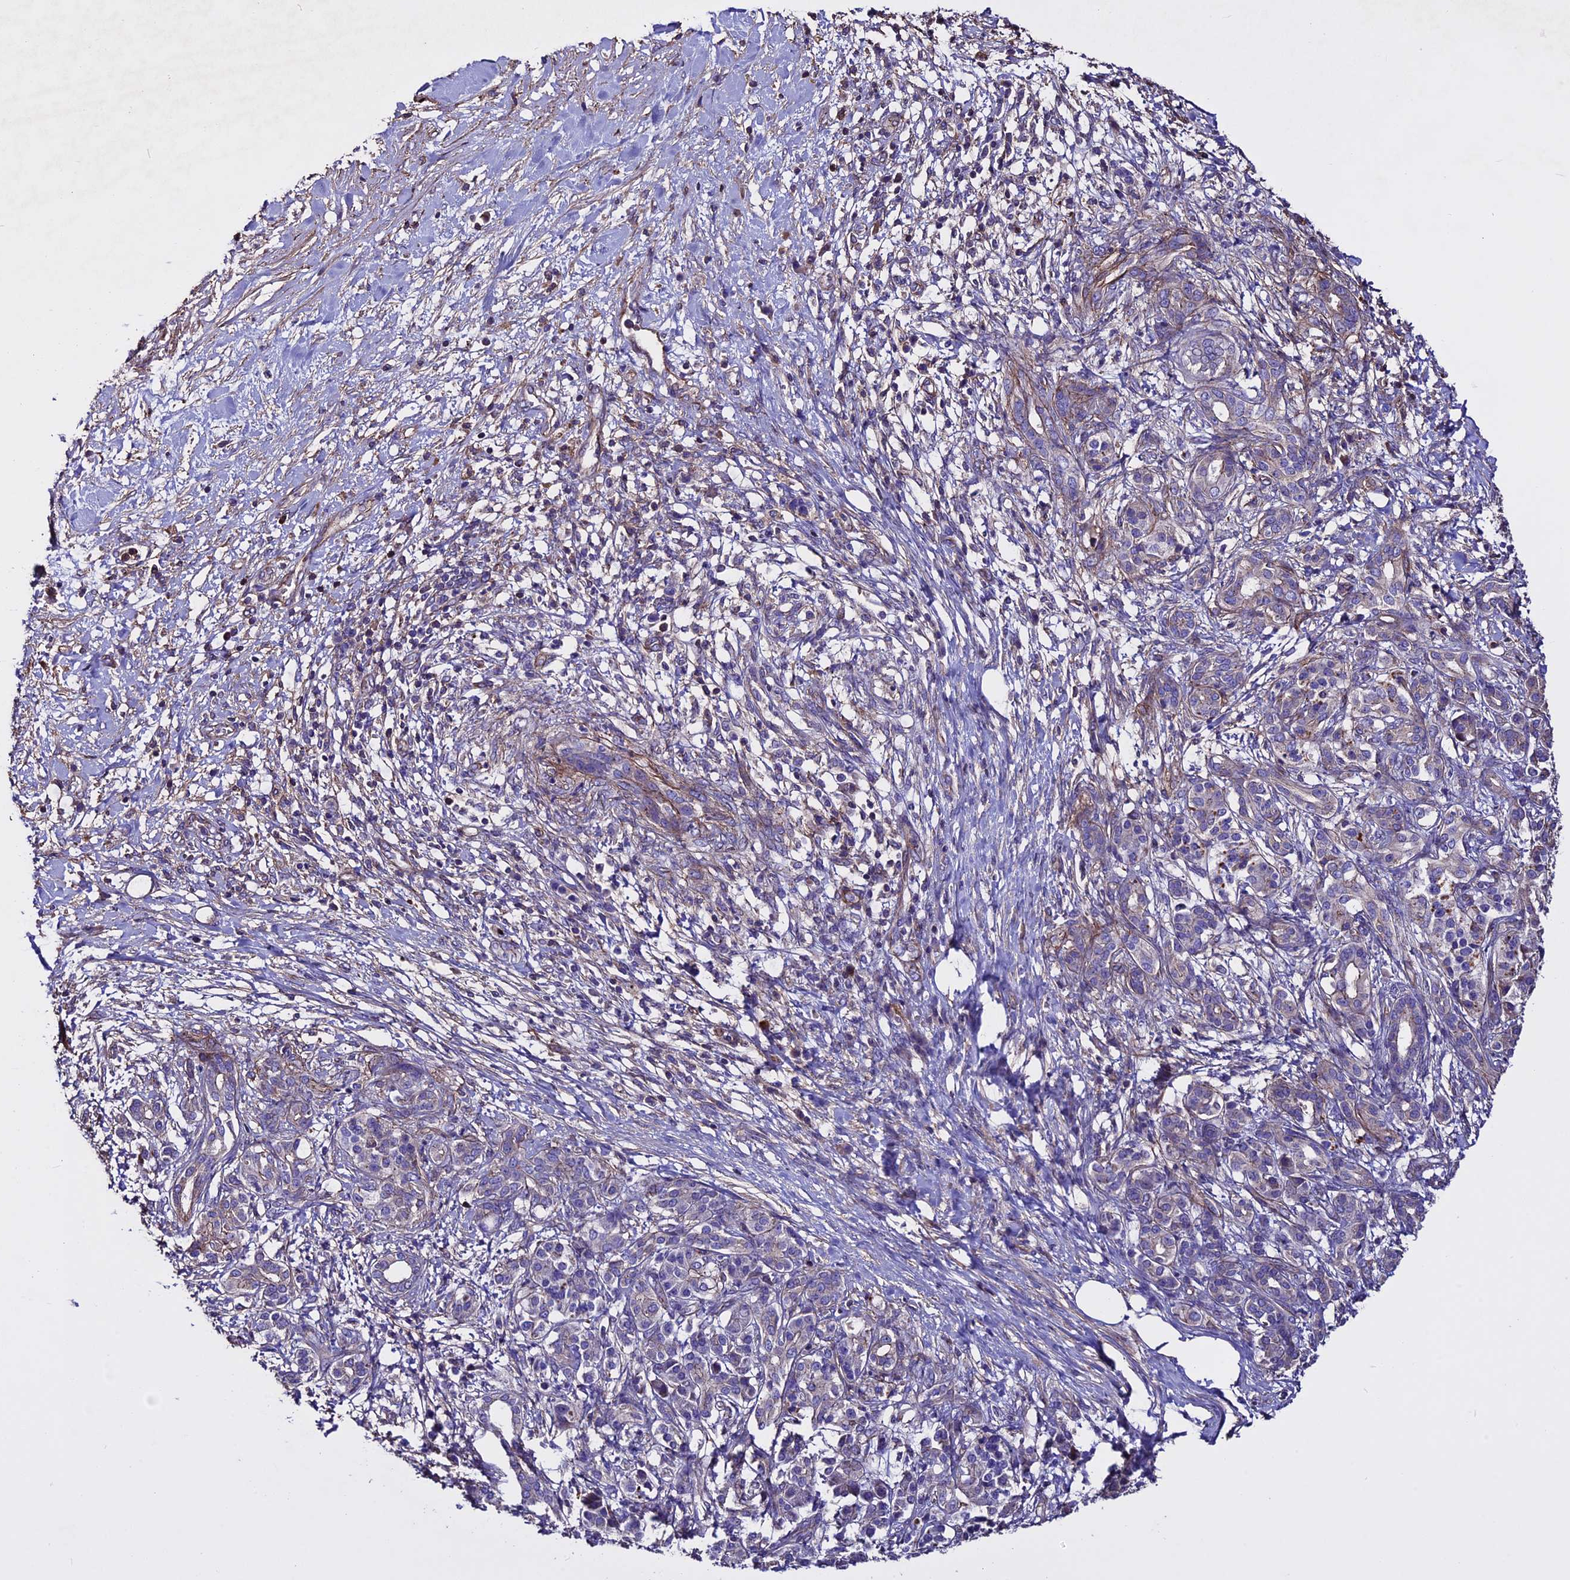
{"staining": {"intensity": "negative", "quantity": "none", "location": "none"}, "tissue": "pancreatic cancer", "cell_type": "Tumor cells", "image_type": "cancer", "snomed": [{"axis": "morphology", "description": "Adenocarcinoma, NOS"}, {"axis": "topography", "description": "Pancreas"}], "caption": "This is an immunohistochemistry (IHC) micrograph of human pancreatic adenocarcinoma. There is no expression in tumor cells.", "gene": "EVA1B", "patient": {"sex": "female", "age": 55}}